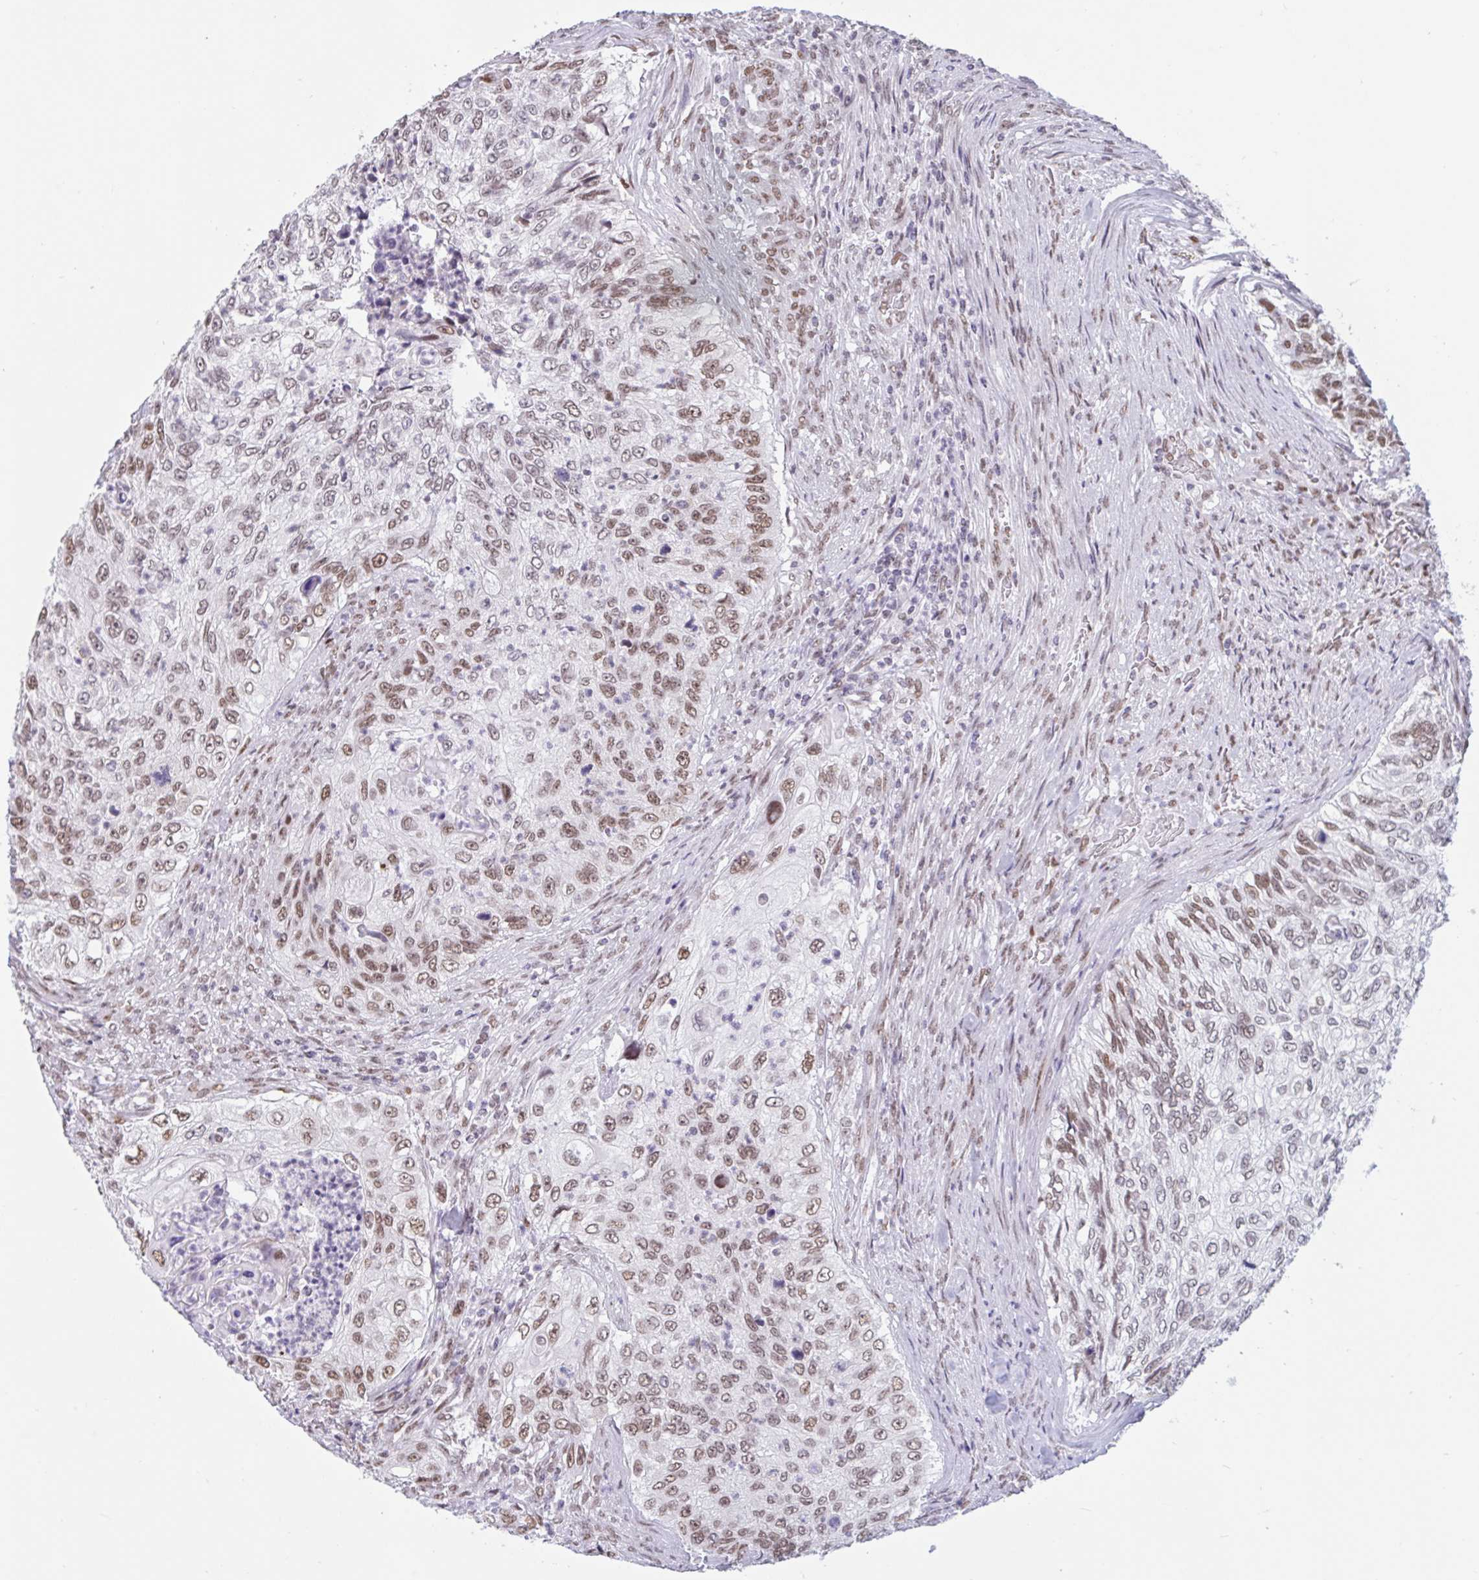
{"staining": {"intensity": "moderate", "quantity": ">75%", "location": "nuclear"}, "tissue": "urothelial cancer", "cell_type": "Tumor cells", "image_type": "cancer", "snomed": [{"axis": "morphology", "description": "Urothelial carcinoma, High grade"}, {"axis": "topography", "description": "Urinary bladder"}], "caption": "IHC image of neoplastic tissue: human urothelial carcinoma (high-grade) stained using immunohistochemistry (IHC) exhibits medium levels of moderate protein expression localized specifically in the nuclear of tumor cells, appearing as a nuclear brown color.", "gene": "CBFA2T2", "patient": {"sex": "female", "age": 60}}